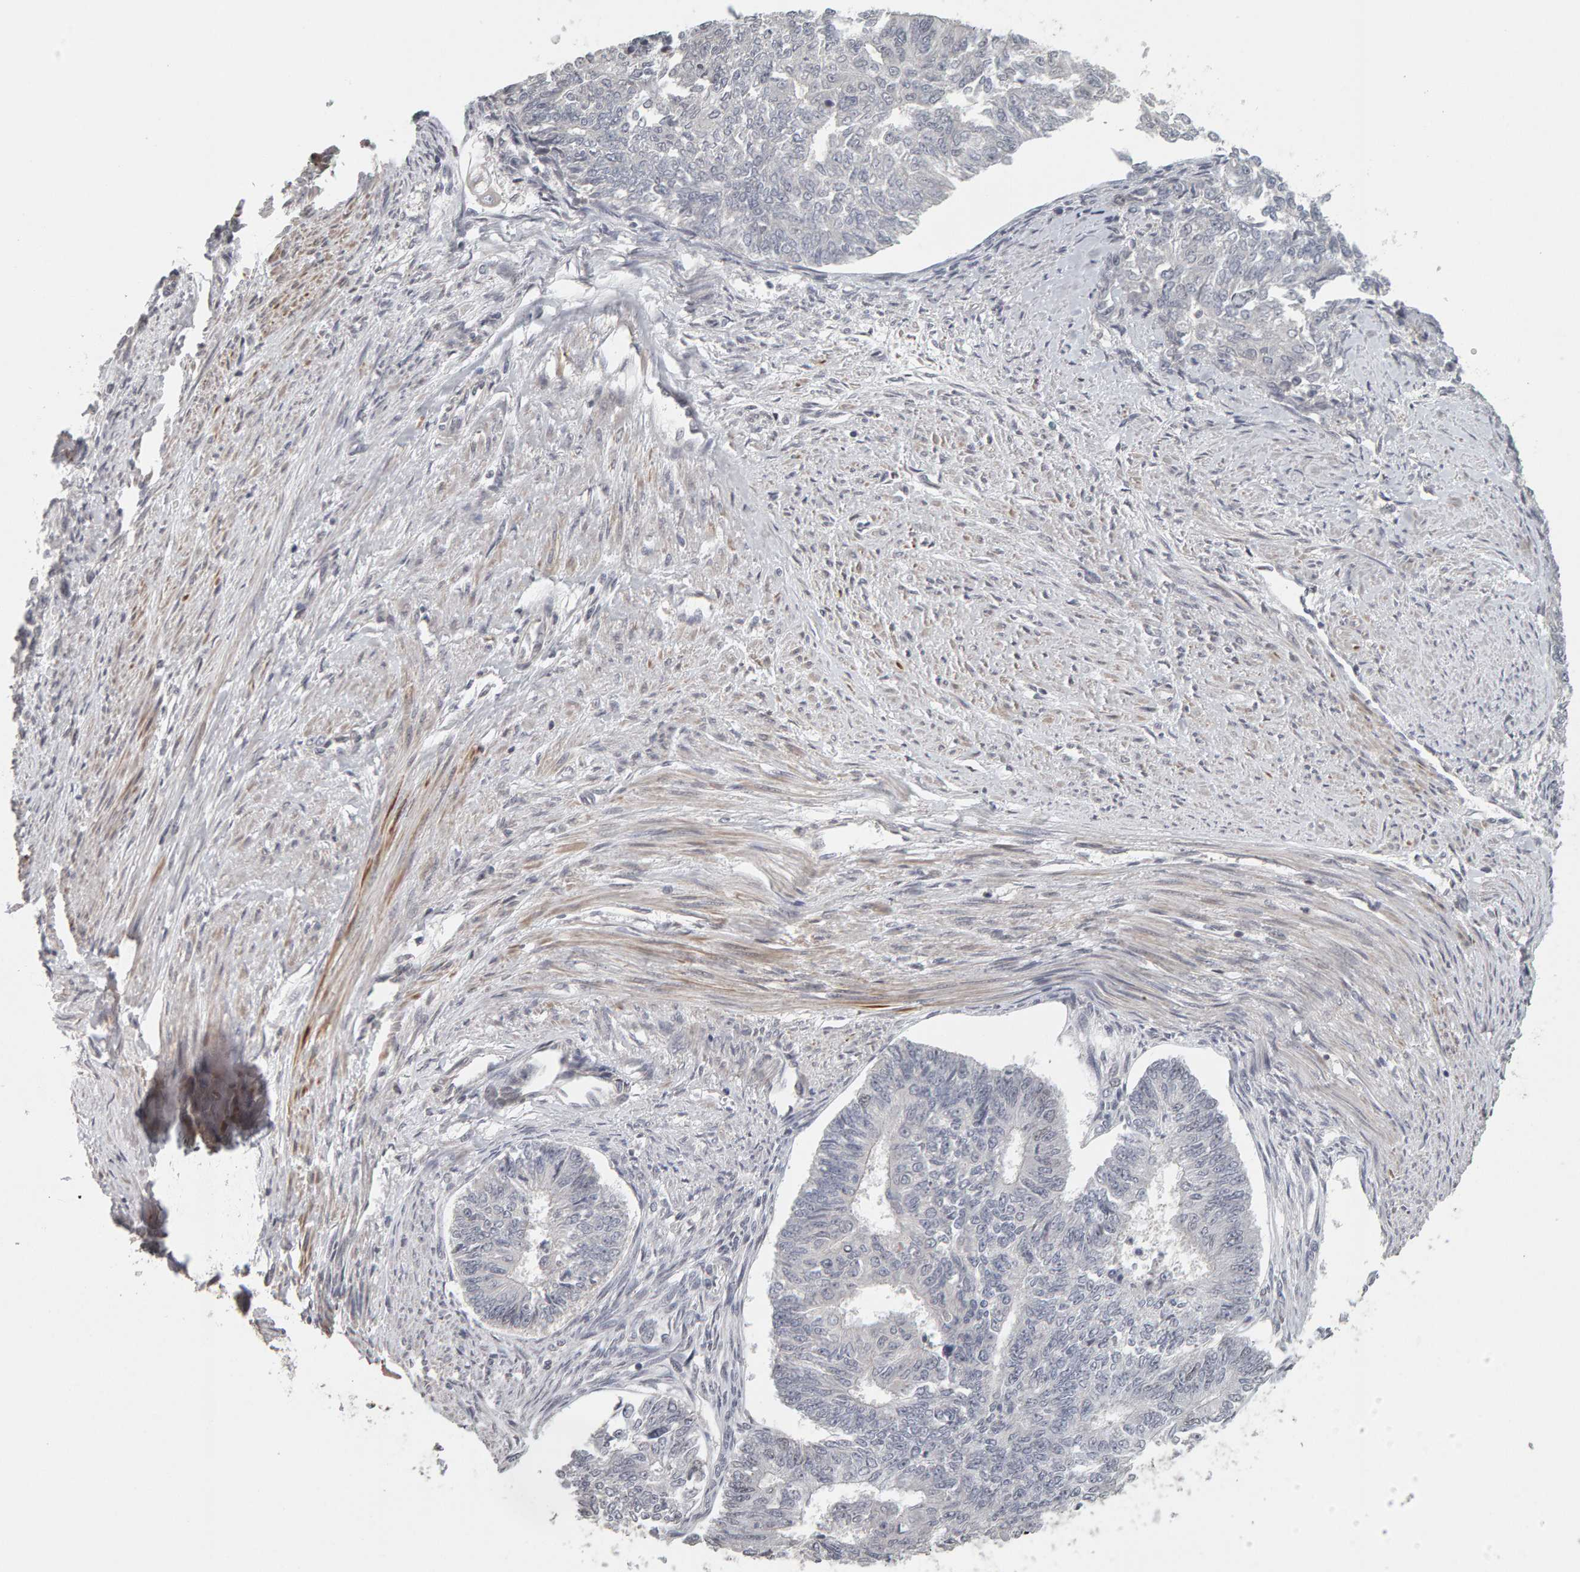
{"staining": {"intensity": "negative", "quantity": "none", "location": "none"}, "tissue": "endometrial cancer", "cell_type": "Tumor cells", "image_type": "cancer", "snomed": [{"axis": "morphology", "description": "Adenocarcinoma, NOS"}, {"axis": "topography", "description": "Endometrium"}], "caption": "IHC photomicrograph of neoplastic tissue: endometrial adenocarcinoma stained with DAB (3,3'-diaminobenzidine) exhibits no significant protein staining in tumor cells.", "gene": "TEFM", "patient": {"sex": "female", "age": 32}}